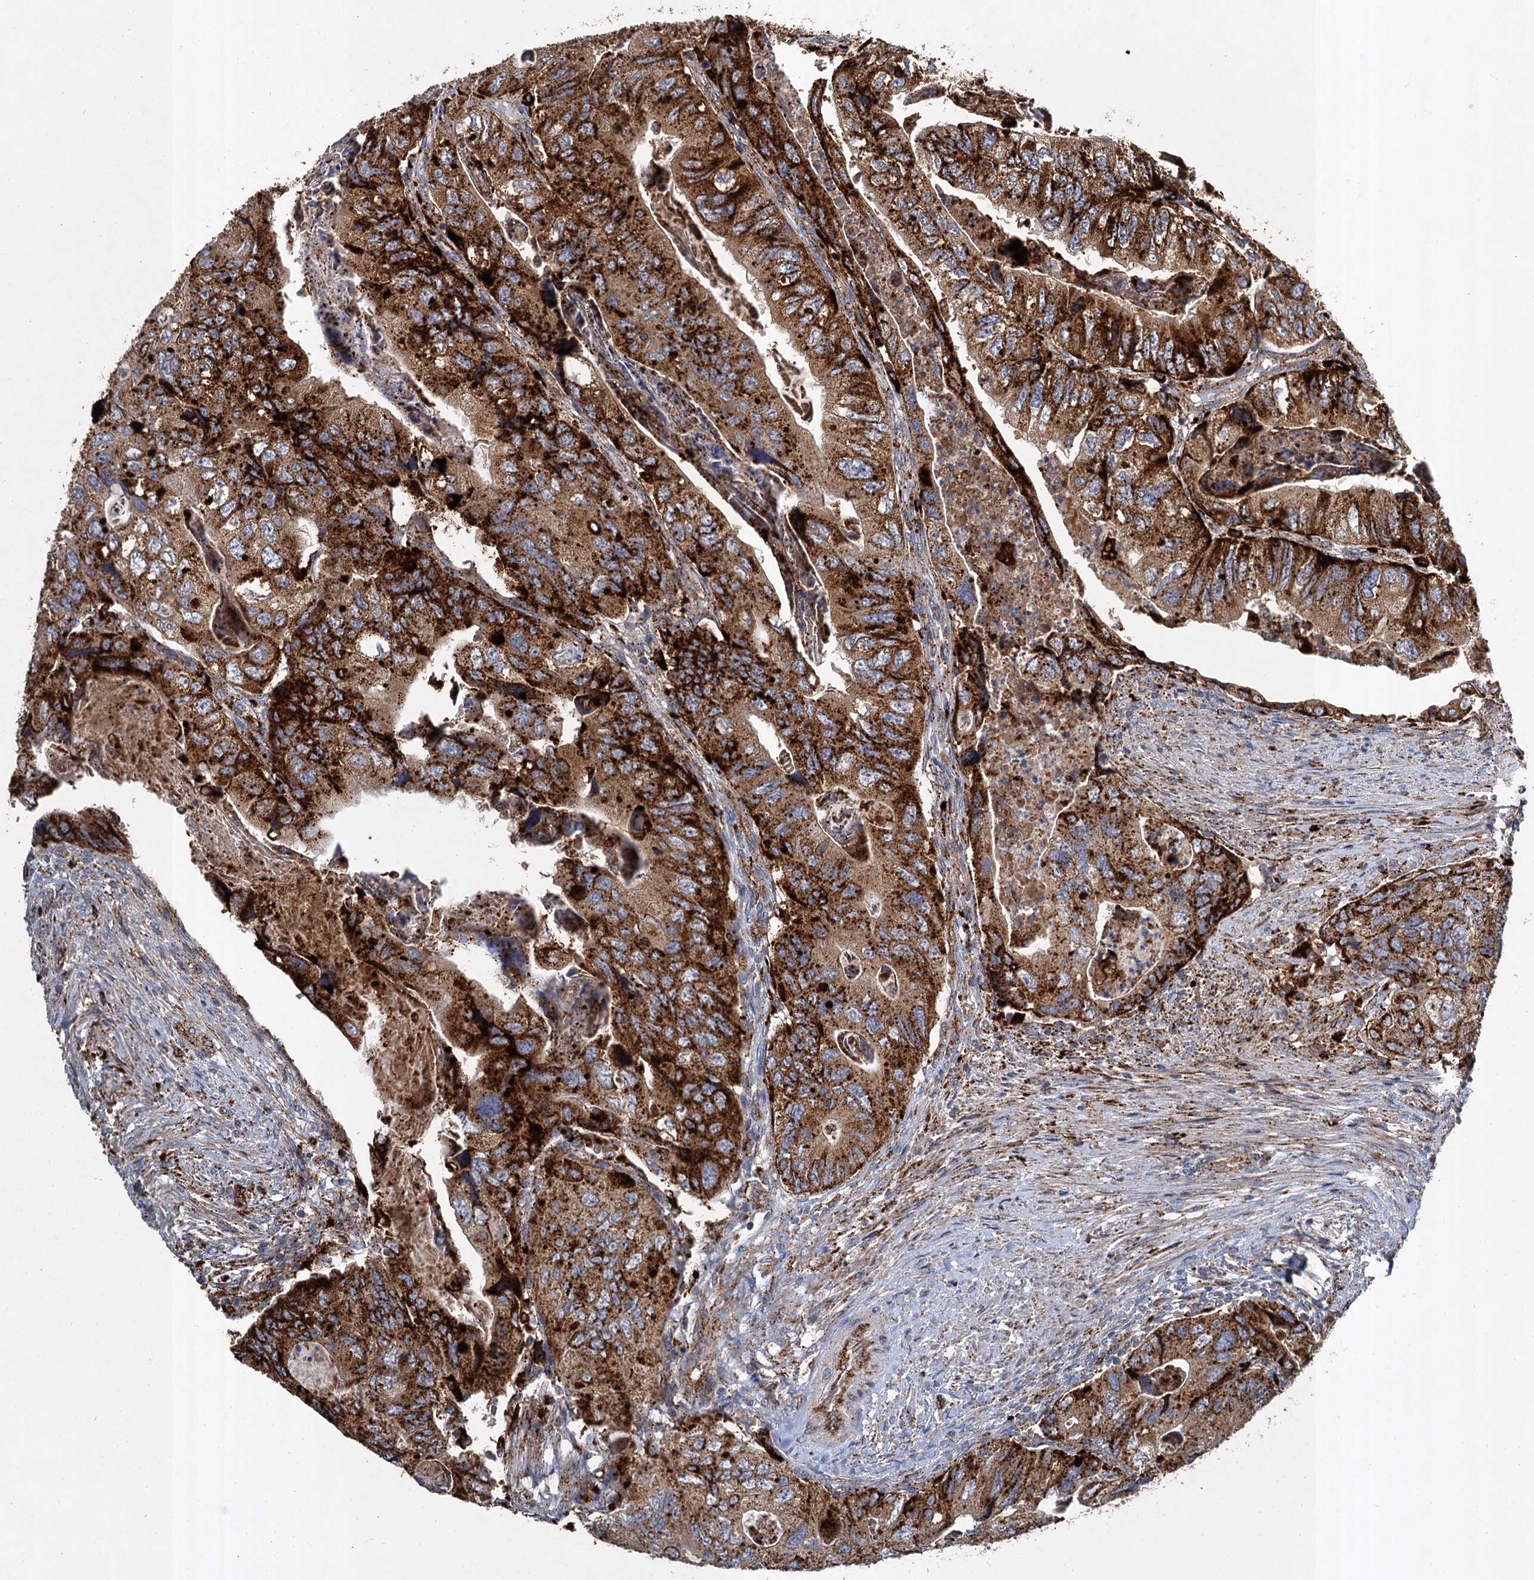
{"staining": {"intensity": "strong", "quantity": ">75%", "location": "cytoplasmic/membranous"}, "tissue": "colorectal cancer", "cell_type": "Tumor cells", "image_type": "cancer", "snomed": [{"axis": "morphology", "description": "Adenocarcinoma, NOS"}, {"axis": "topography", "description": "Rectum"}], "caption": "This is a photomicrograph of immunohistochemistry staining of colorectal cancer, which shows strong staining in the cytoplasmic/membranous of tumor cells.", "gene": "GBA1", "patient": {"sex": "male", "age": 63}}